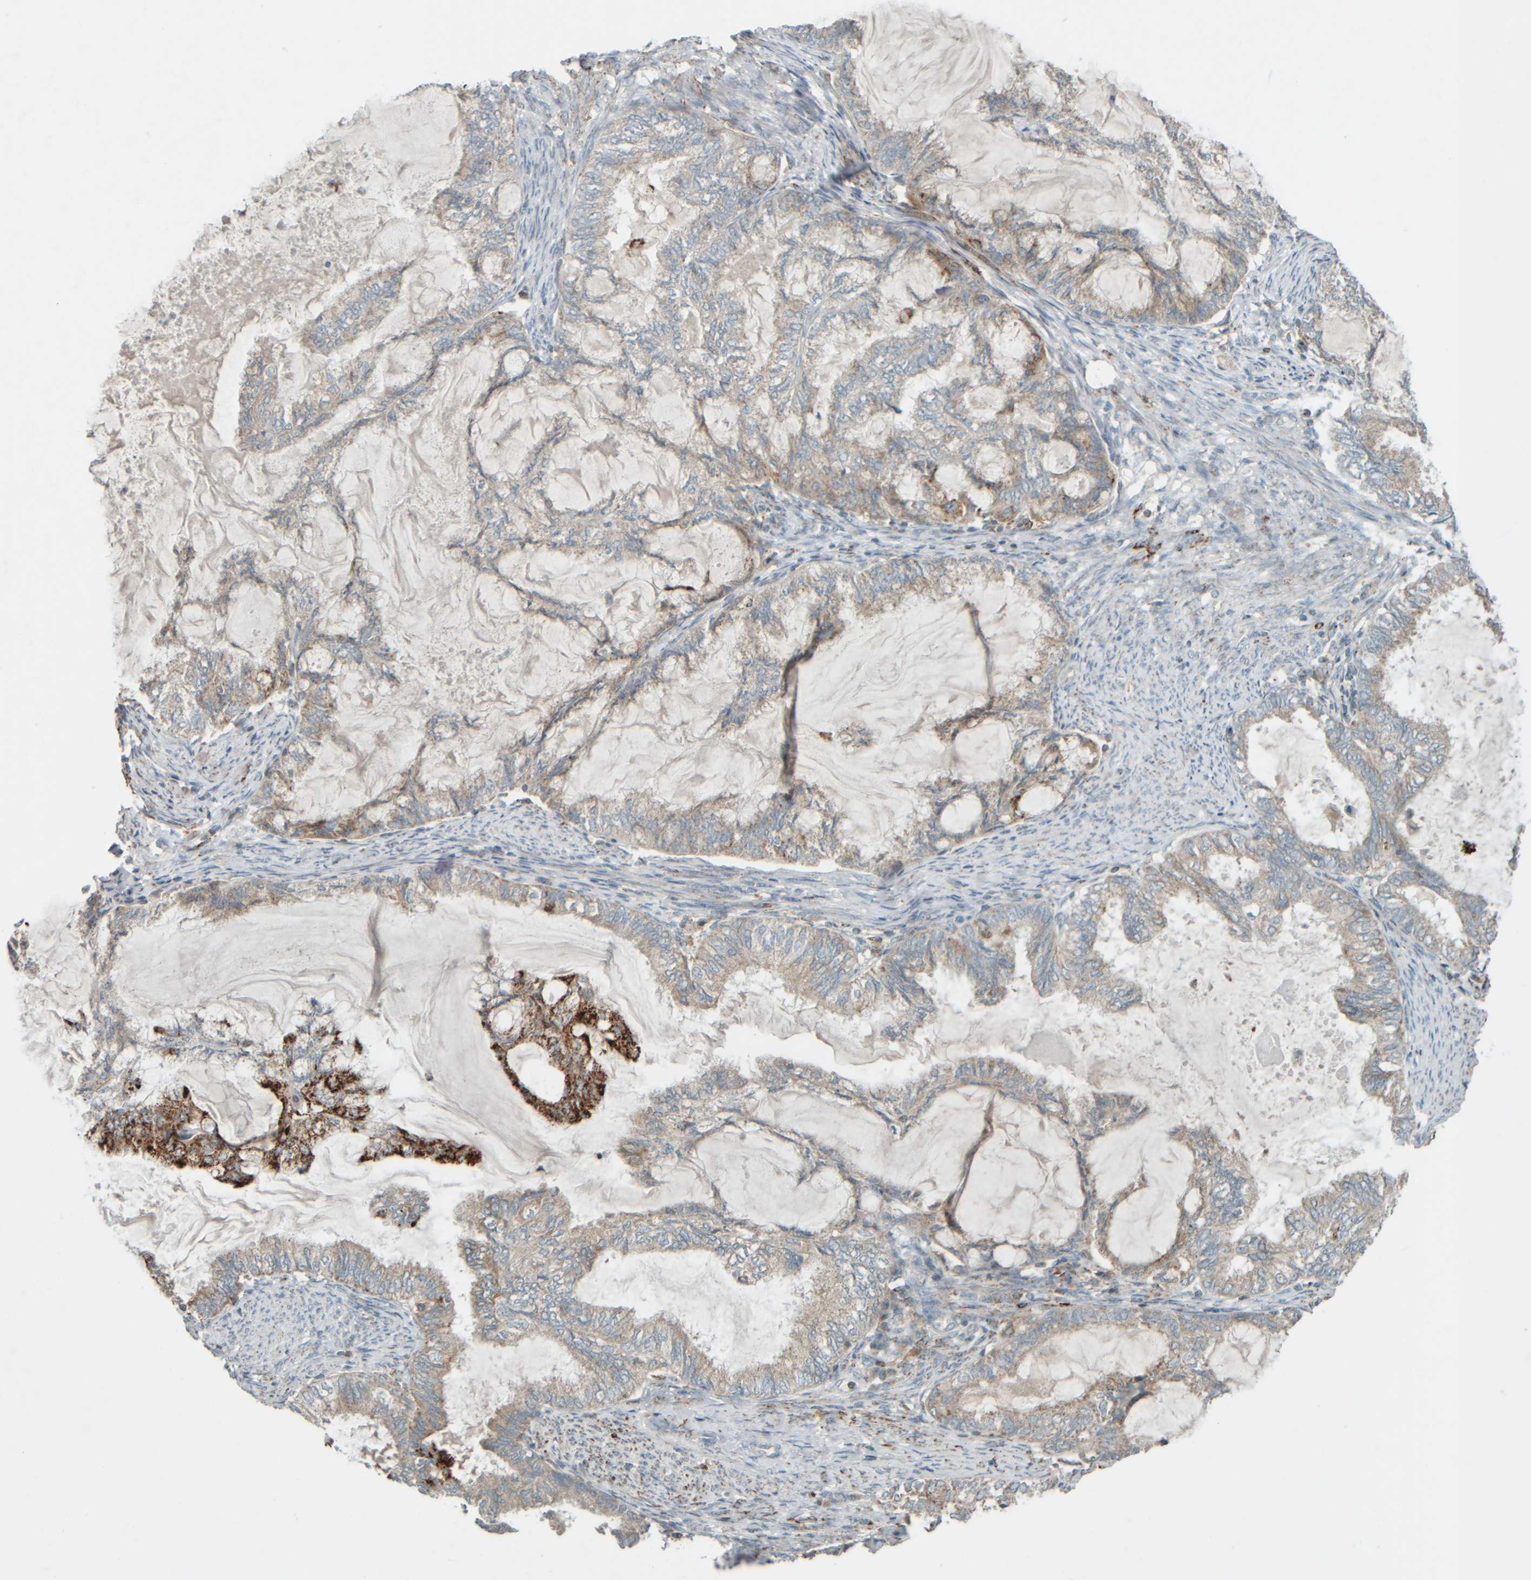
{"staining": {"intensity": "strong", "quantity": "<25%", "location": "cytoplasmic/membranous"}, "tissue": "endometrial cancer", "cell_type": "Tumor cells", "image_type": "cancer", "snomed": [{"axis": "morphology", "description": "Adenocarcinoma, NOS"}, {"axis": "topography", "description": "Endometrium"}], "caption": "Brown immunohistochemical staining in human endometrial adenocarcinoma shows strong cytoplasmic/membranous staining in about <25% of tumor cells.", "gene": "SPAG5", "patient": {"sex": "female", "age": 86}}